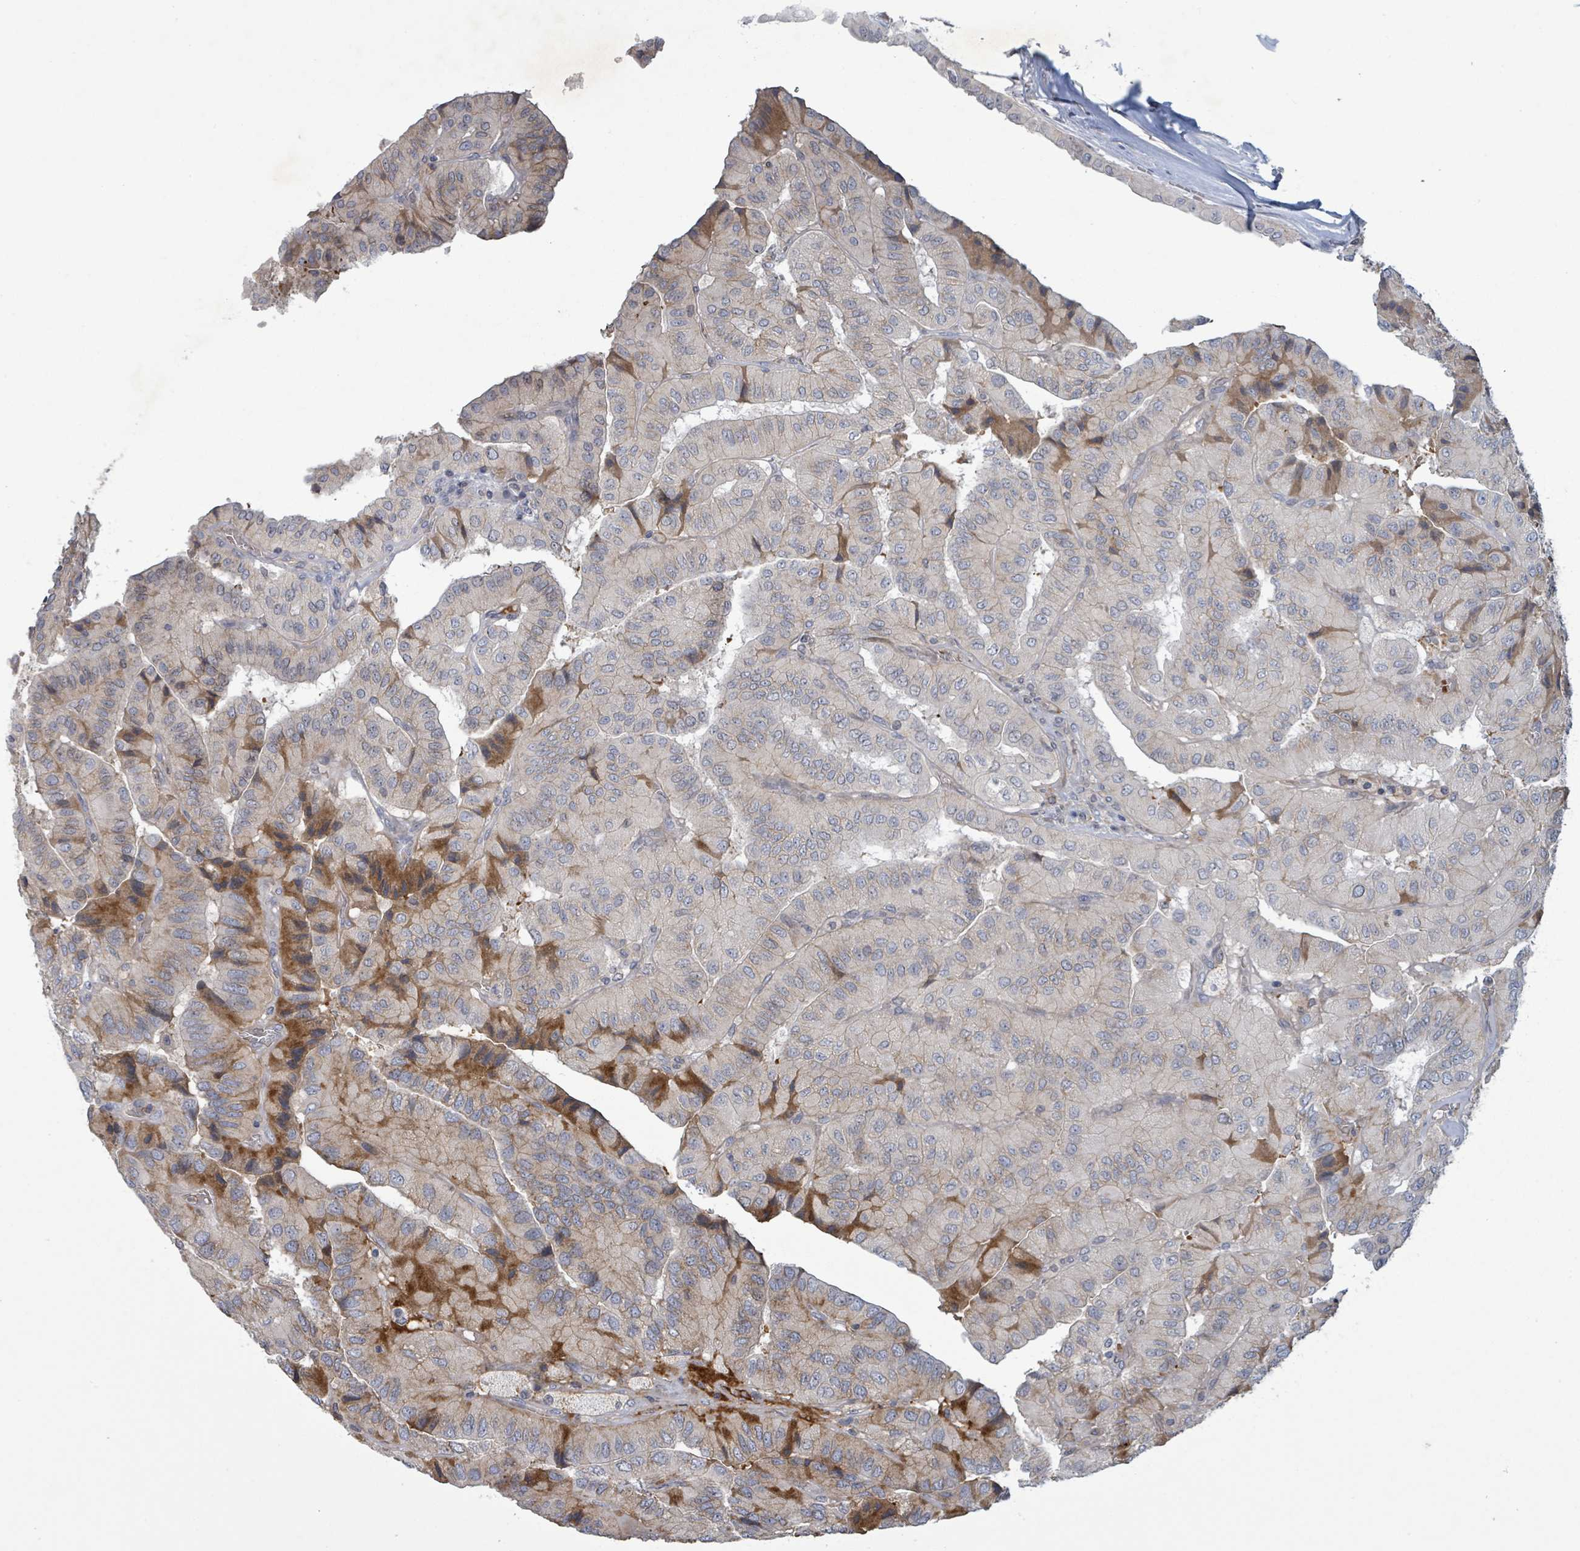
{"staining": {"intensity": "moderate", "quantity": "<25%", "location": "cytoplasmic/membranous"}, "tissue": "thyroid cancer", "cell_type": "Tumor cells", "image_type": "cancer", "snomed": [{"axis": "morphology", "description": "Normal tissue, NOS"}, {"axis": "morphology", "description": "Papillary adenocarcinoma, NOS"}, {"axis": "topography", "description": "Thyroid gland"}], "caption": "This is an image of IHC staining of thyroid papillary adenocarcinoma, which shows moderate positivity in the cytoplasmic/membranous of tumor cells.", "gene": "GRM8", "patient": {"sex": "female", "age": 59}}